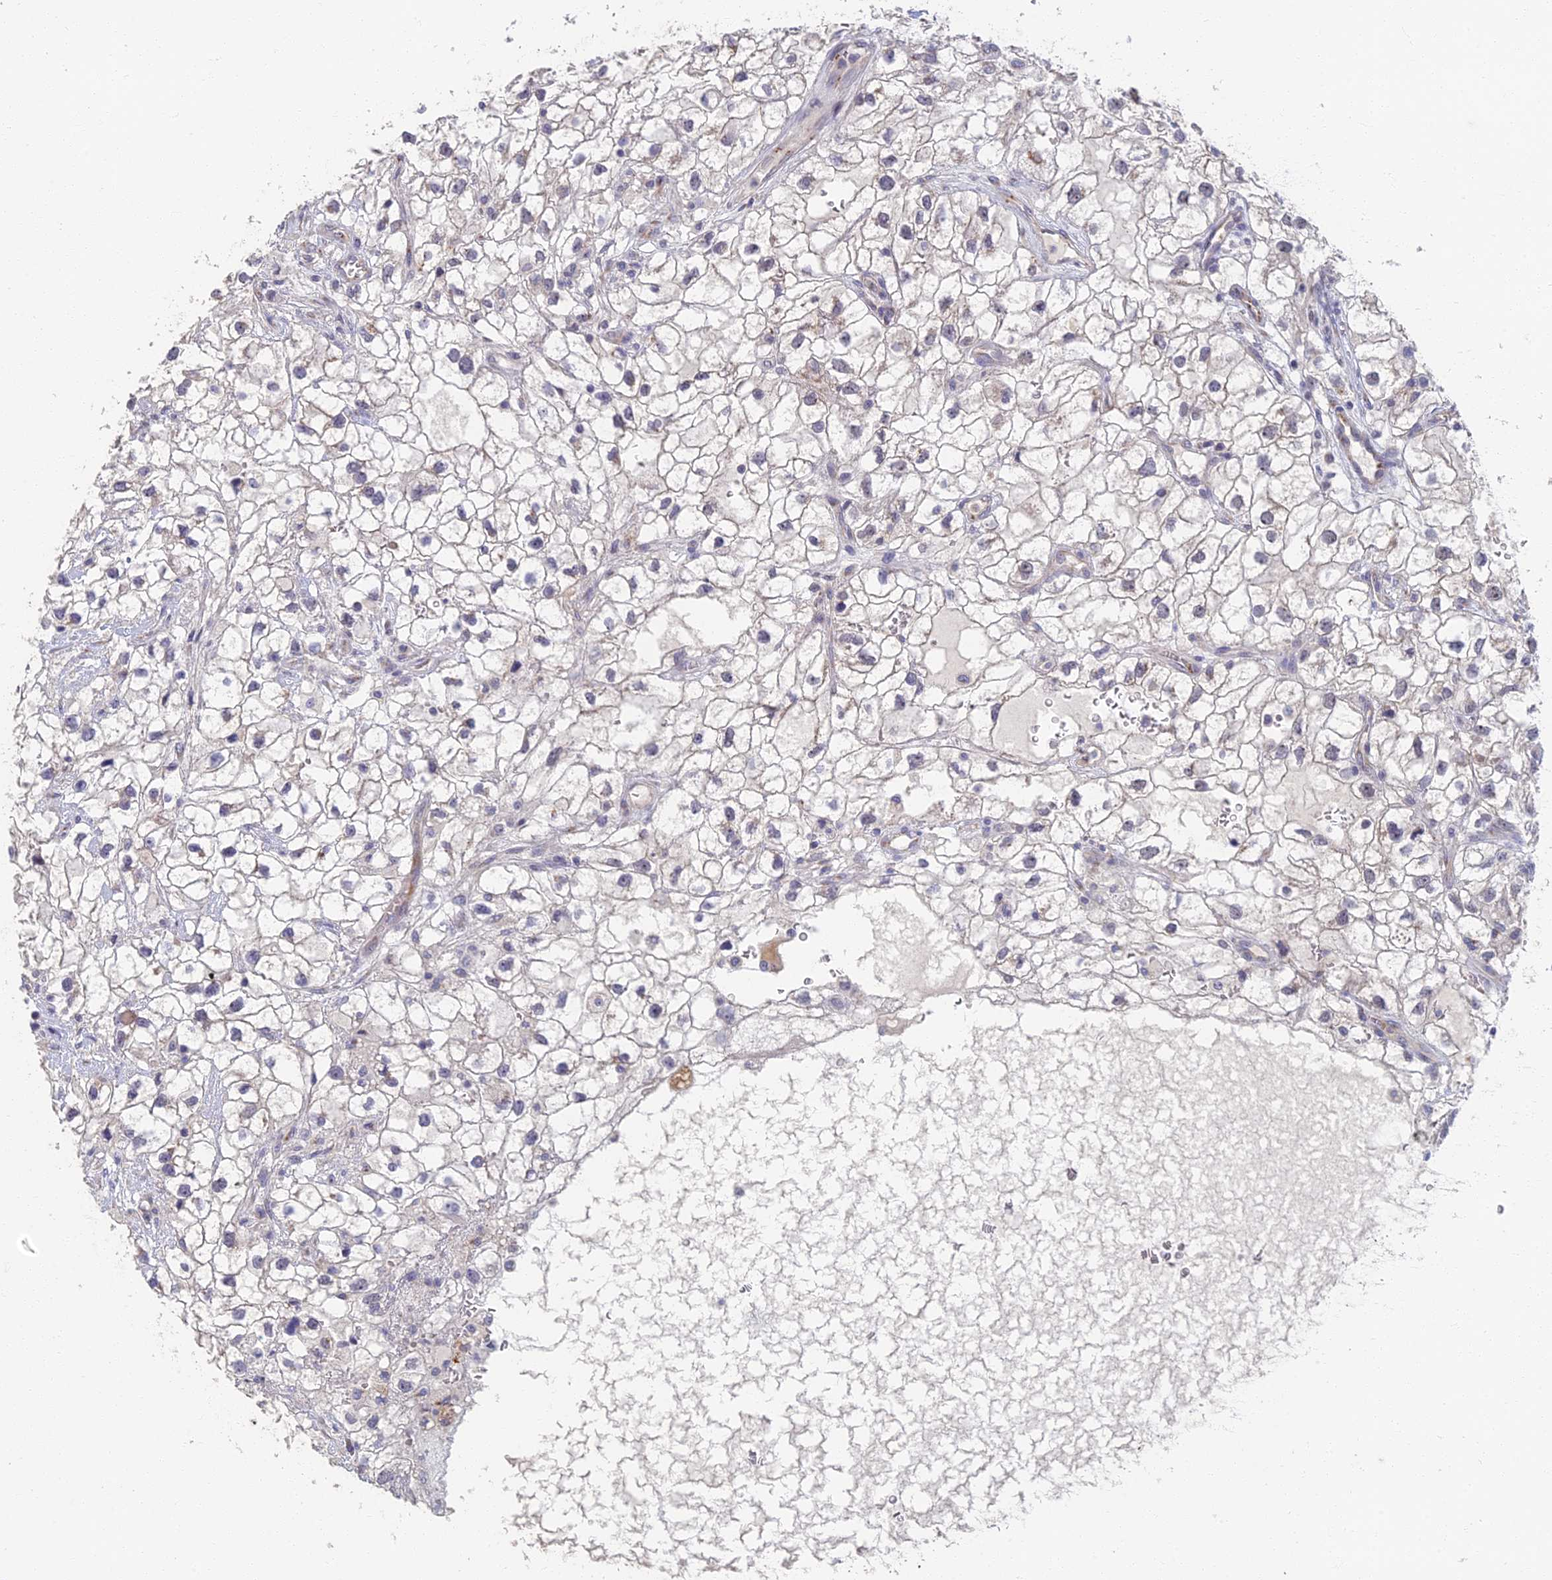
{"staining": {"intensity": "negative", "quantity": "none", "location": "none"}, "tissue": "renal cancer", "cell_type": "Tumor cells", "image_type": "cancer", "snomed": [{"axis": "morphology", "description": "Adenocarcinoma, NOS"}, {"axis": "topography", "description": "Kidney"}], "caption": "This histopathology image is of renal cancer stained with immunohistochemistry (IHC) to label a protein in brown with the nuclei are counter-stained blue. There is no staining in tumor cells.", "gene": "GPATCH1", "patient": {"sex": "male", "age": 59}}